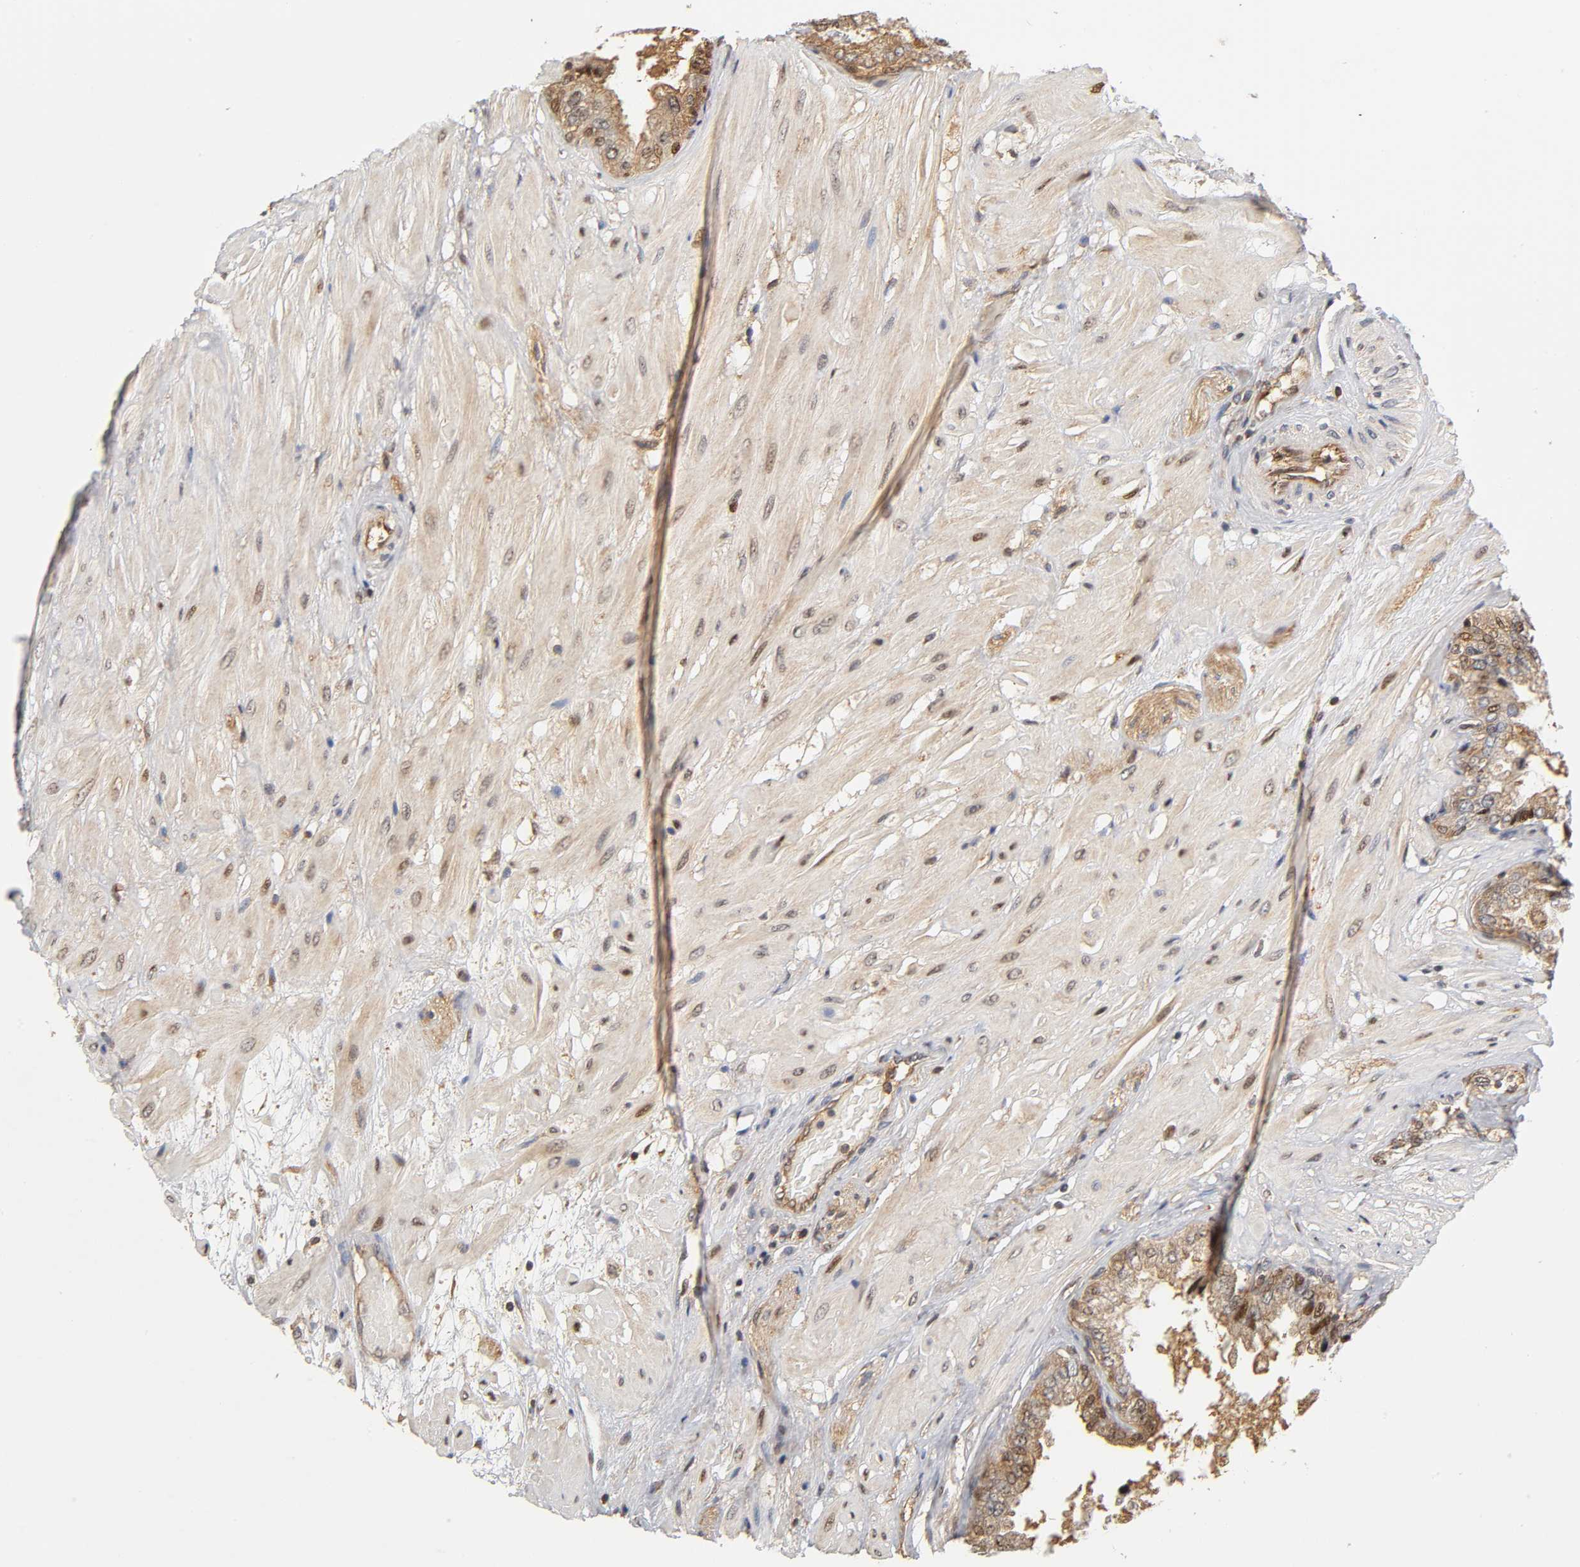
{"staining": {"intensity": "moderate", "quantity": ">75%", "location": "cytoplasmic/membranous,nuclear"}, "tissue": "seminal vesicle", "cell_type": "Glandular cells", "image_type": "normal", "snomed": [{"axis": "morphology", "description": "Normal tissue, NOS"}, {"axis": "topography", "description": "Seminal veicle"}], "caption": "An IHC micrograph of unremarkable tissue is shown. Protein staining in brown labels moderate cytoplasmic/membranous,nuclear positivity in seminal vesicle within glandular cells. (brown staining indicates protein expression, while blue staining denotes nuclei).", "gene": "PAFAH1B1", "patient": {"sex": "male", "age": 46}}